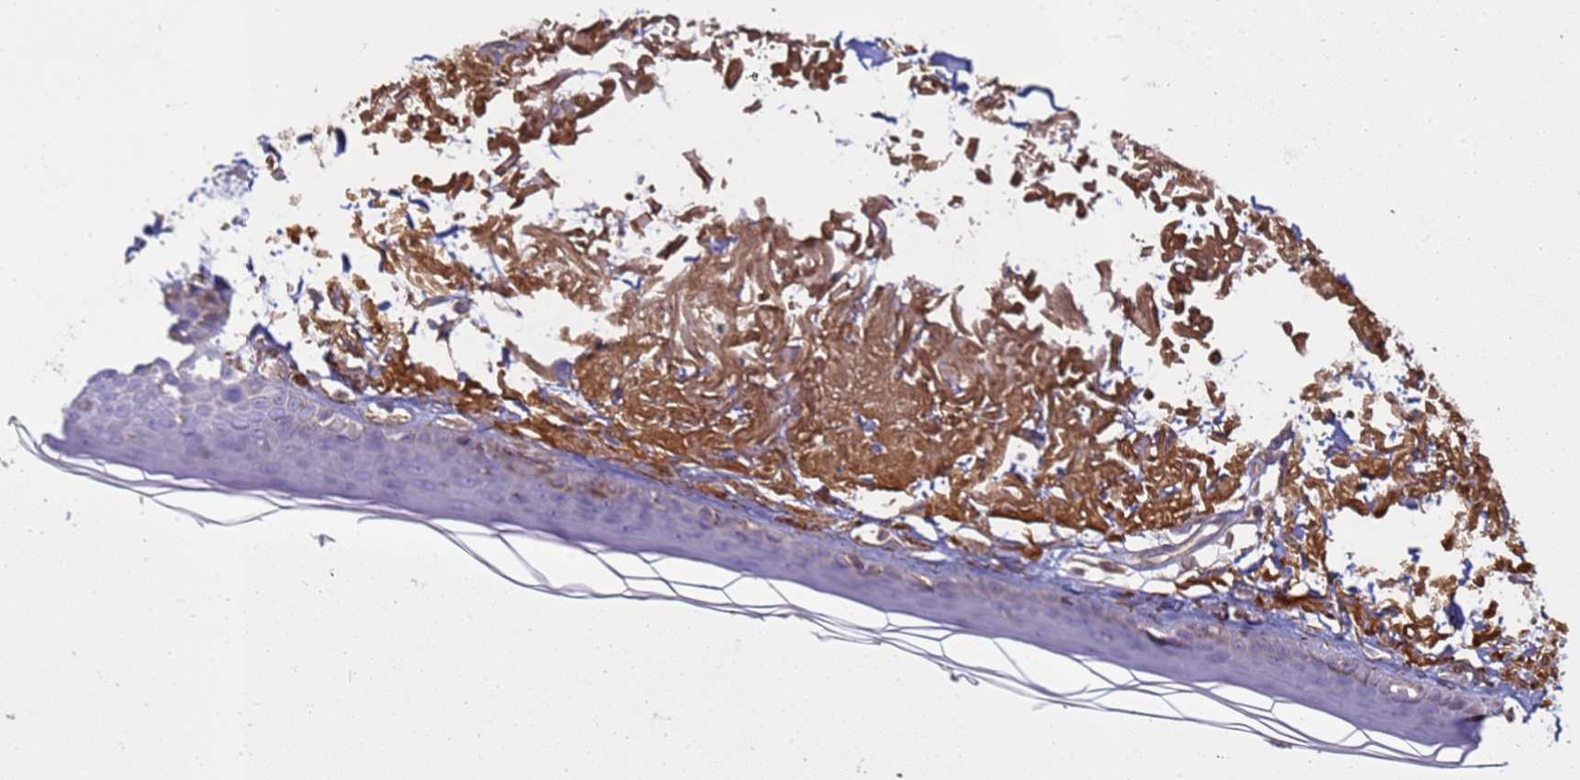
{"staining": {"intensity": "negative", "quantity": "none", "location": "none"}, "tissue": "skin", "cell_type": "Fibroblasts", "image_type": "normal", "snomed": [{"axis": "morphology", "description": "Normal tissue, NOS"}, {"axis": "topography", "description": "Skin"}, {"axis": "topography", "description": "Skeletal muscle"}], "caption": "Immunohistochemistry of normal human skin exhibits no positivity in fibroblasts.", "gene": "SGIP1", "patient": {"sex": "male", "age": 83}}